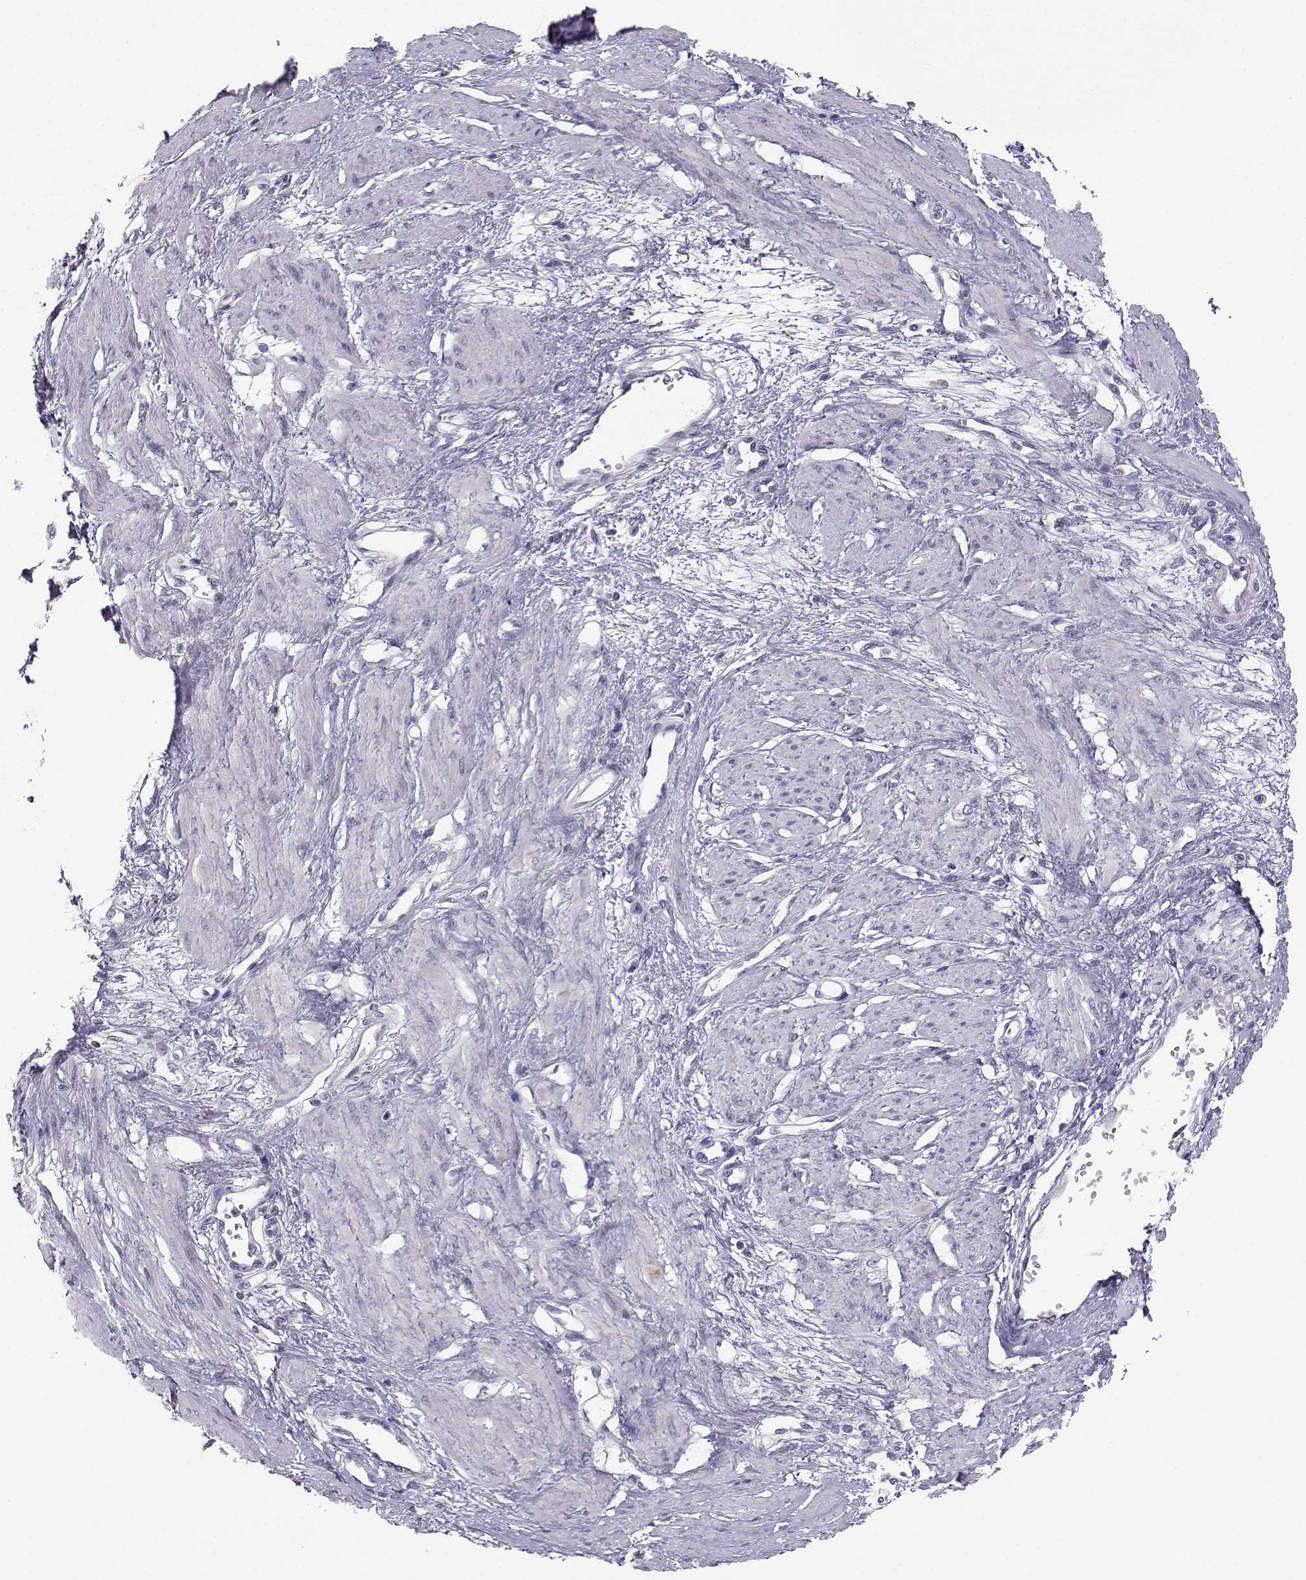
{"staining": {"intensity": "negative", "quantity": "none", "location": "none"}, "tissue": "smooth muscle", "cell_type": "Smooth muscle cells", "image_type": "normal", "snomed": [{"axis": "morphology", "description": "Normal tissue, NOS"}, {"axis": "topography", "description": "Smooth muscle"}, {"axis": "topography", "description": "Uterus"}], "caption": "DAB immunohistochemical staining of normal smooth muscle demonstrates no significant staining in smooth muscle cells.", "gene": "MROH7", "patient": {"sex": "female", "age": 39}}